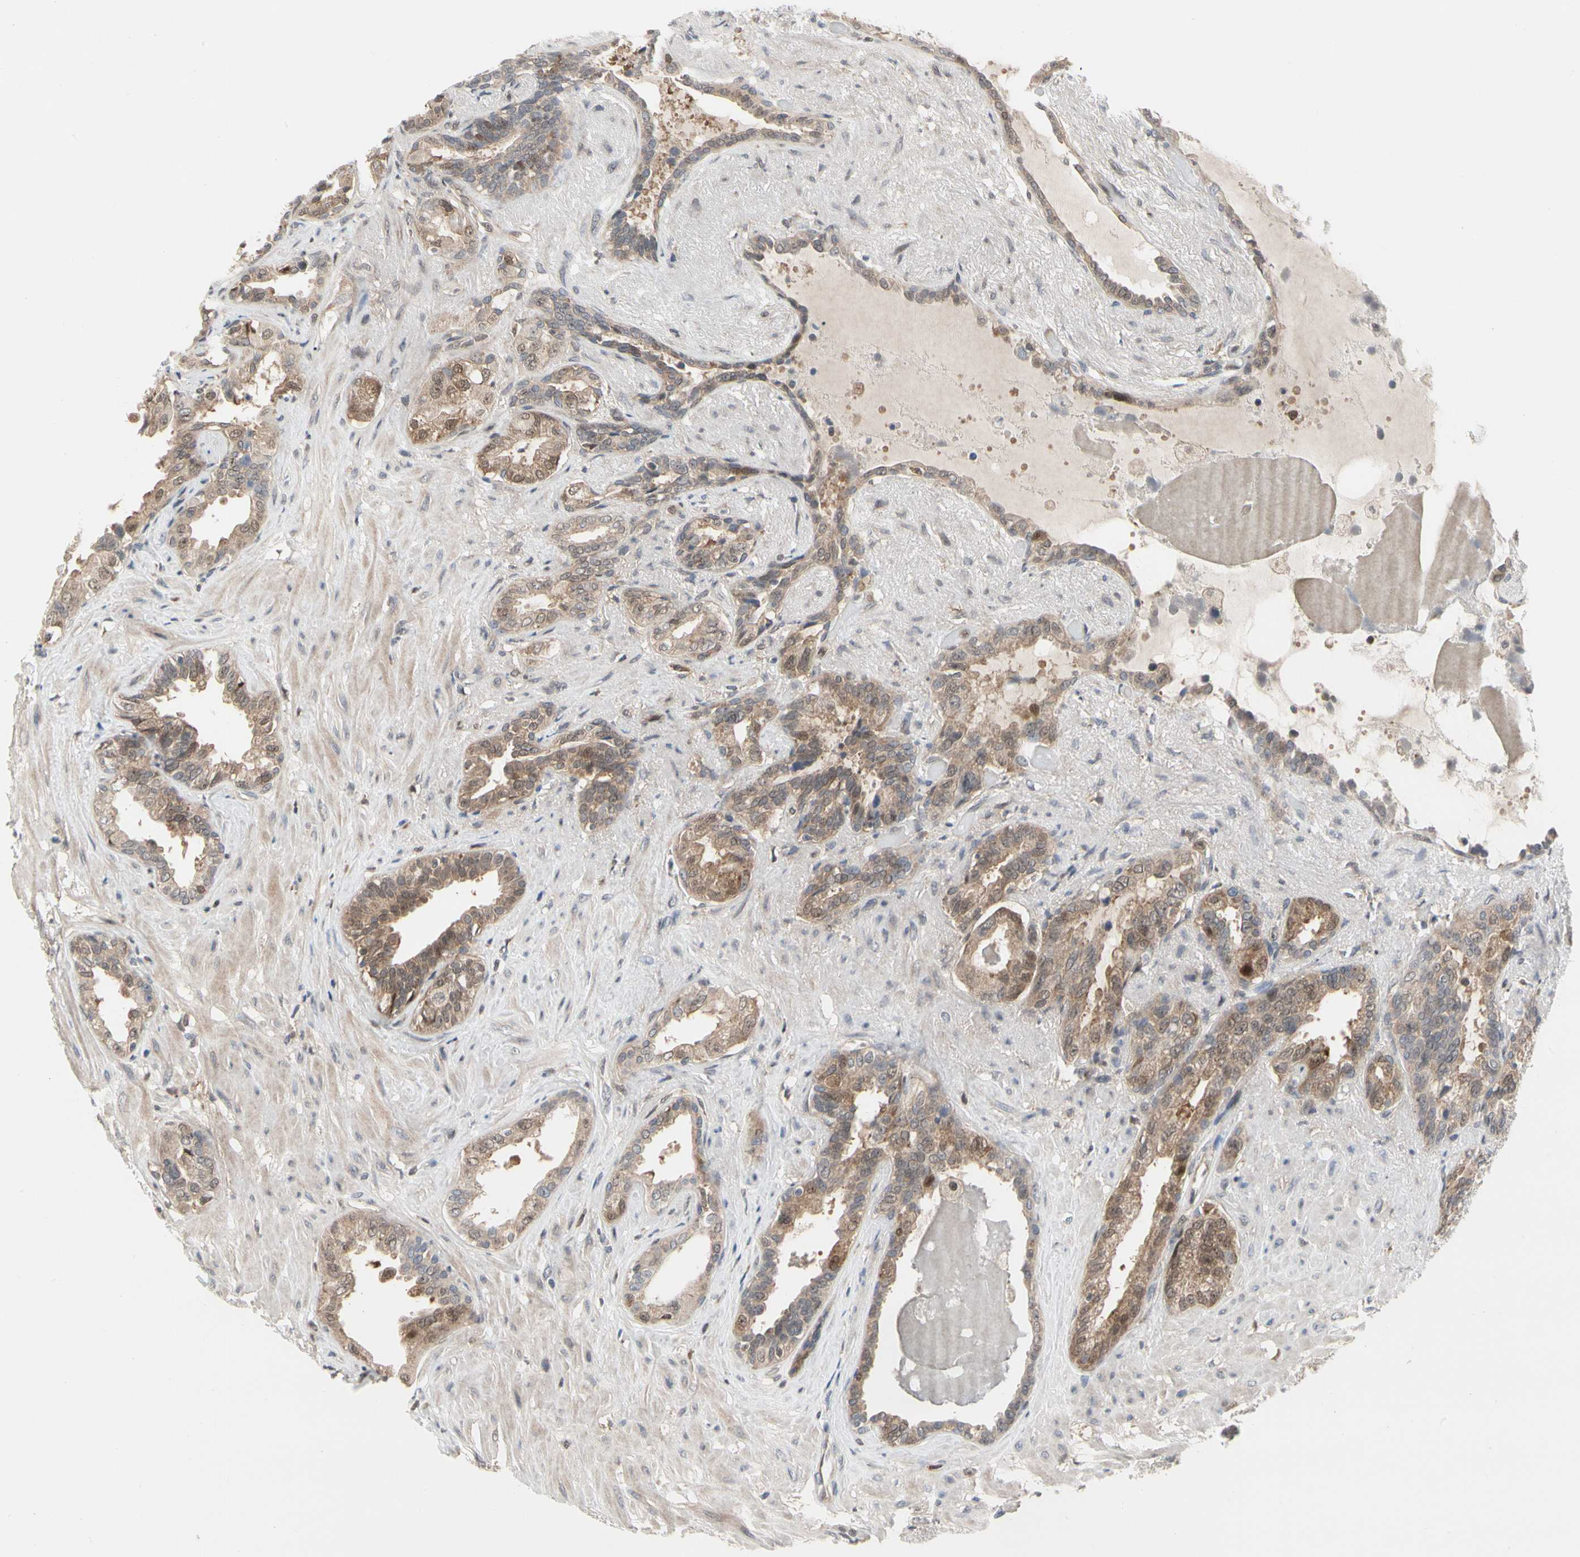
{"staining": {"intensity": "moderate", "quantity": ">75%", "location": "cytoplasmic/membranous"}, "tissue": "seminal vesicle", "cell_type": "Glandular cells", "image_type": "normal", "snomed": [{"axis": "morphology", "description": "Normal tissue, NOS"}, {"axis": "topography", "description": "Seminal veicle"}], "caption": "A brown stain labels moderate cytoplasmic/membranous staining of a protein in glandular cells of benign human seminal vesicle. Immunohistochemistry stains the protein of interest in brown and the nuclei are stained blue.", "gene": "CDK5", "patient": {"sex": "male", "age": 61}}